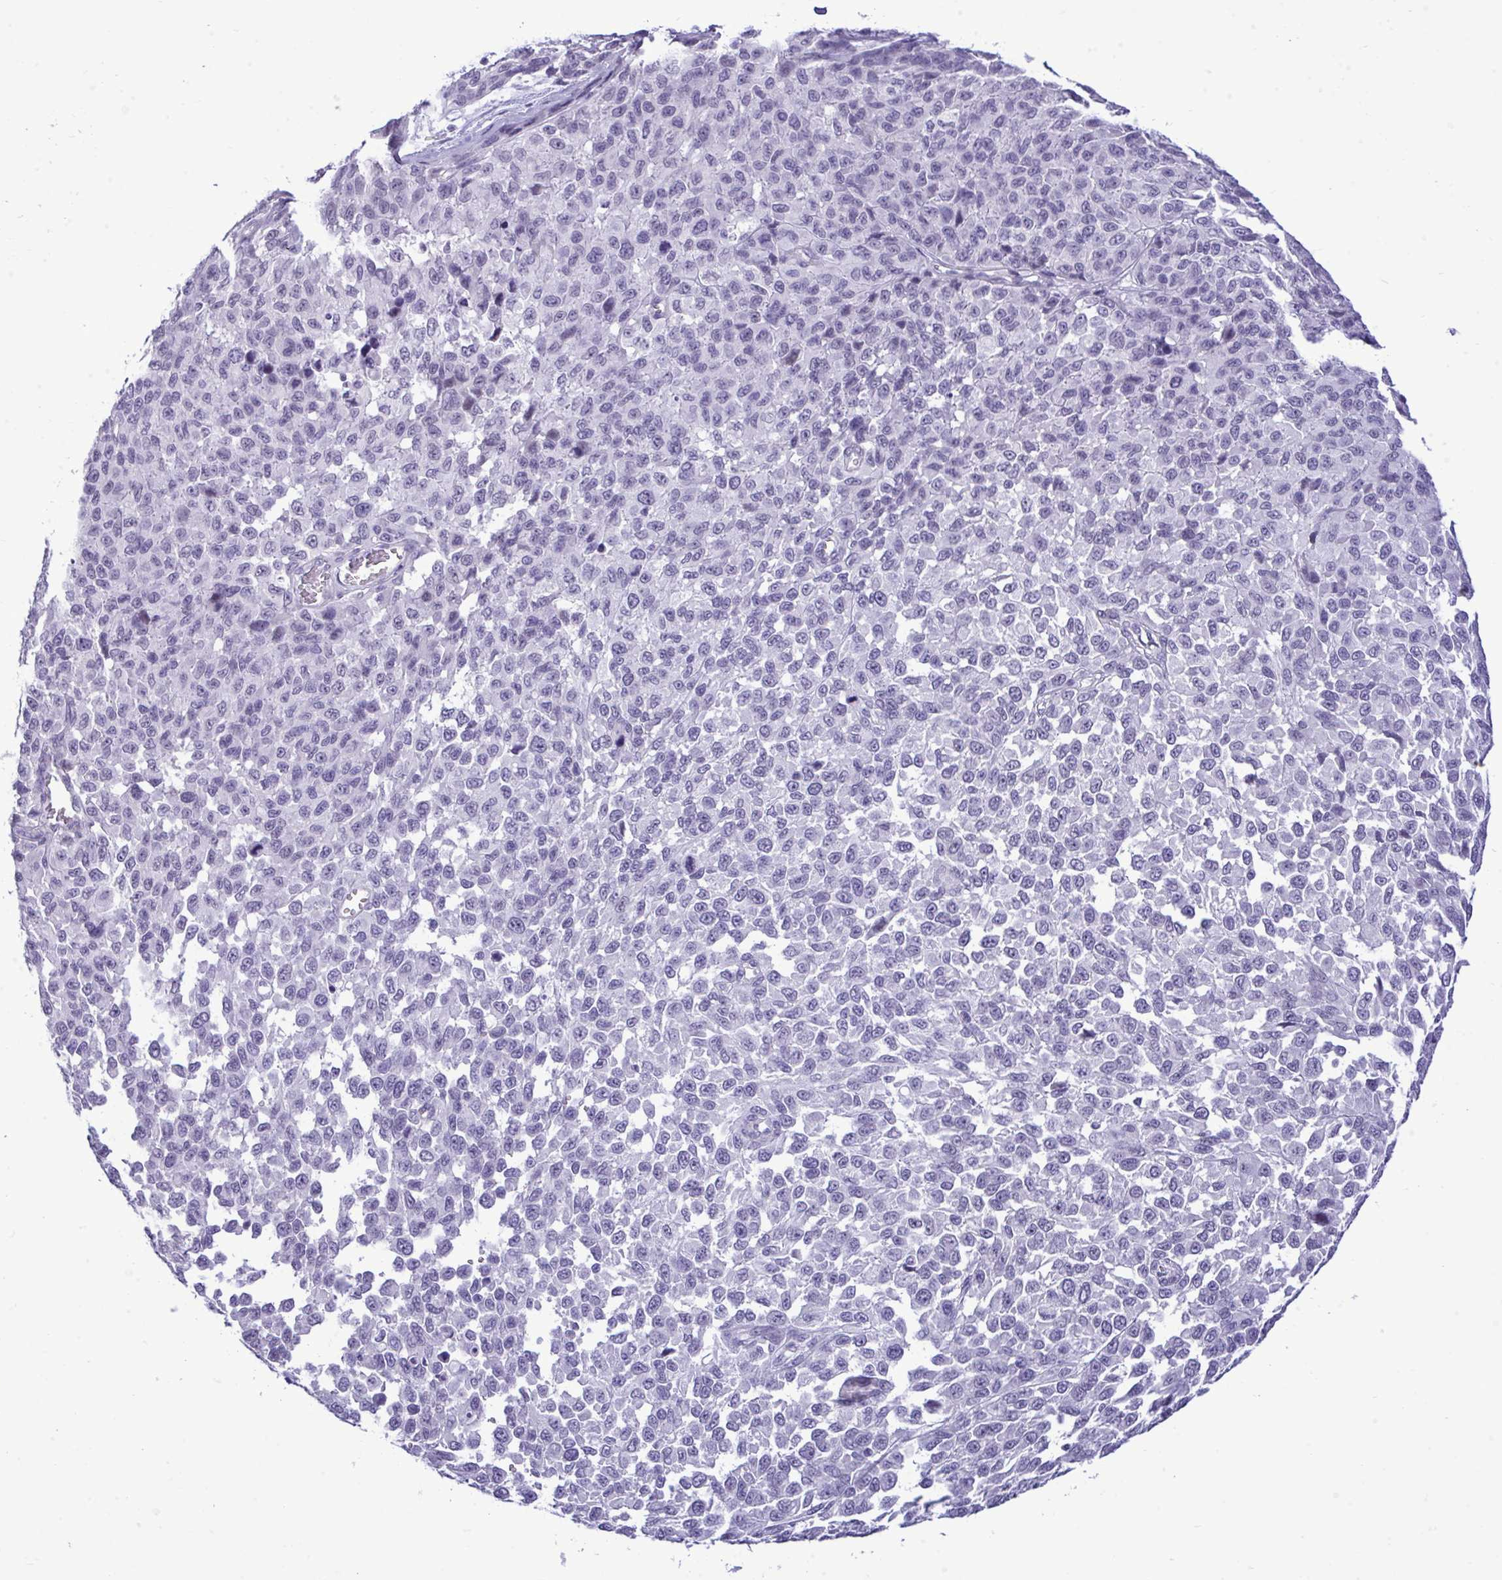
{"staining": {"intensity": "negative", "quantity": "none", "location": "none"}, "tissue": "melanoma", "cell_type": "Tumor cells", "image_type": "cancer", "snomed": [{"axis": "morphology", "description": "Malignant melanoma, NOS"}, {"axis": "topography", "description": "Skin"}], "caption": "The histopathology image shows no staining of tumor cells in malignant melanoma. Nuclei are stained in blue.", "gene": "PRM2", "patient": {"sex": "male", "age": 62}}